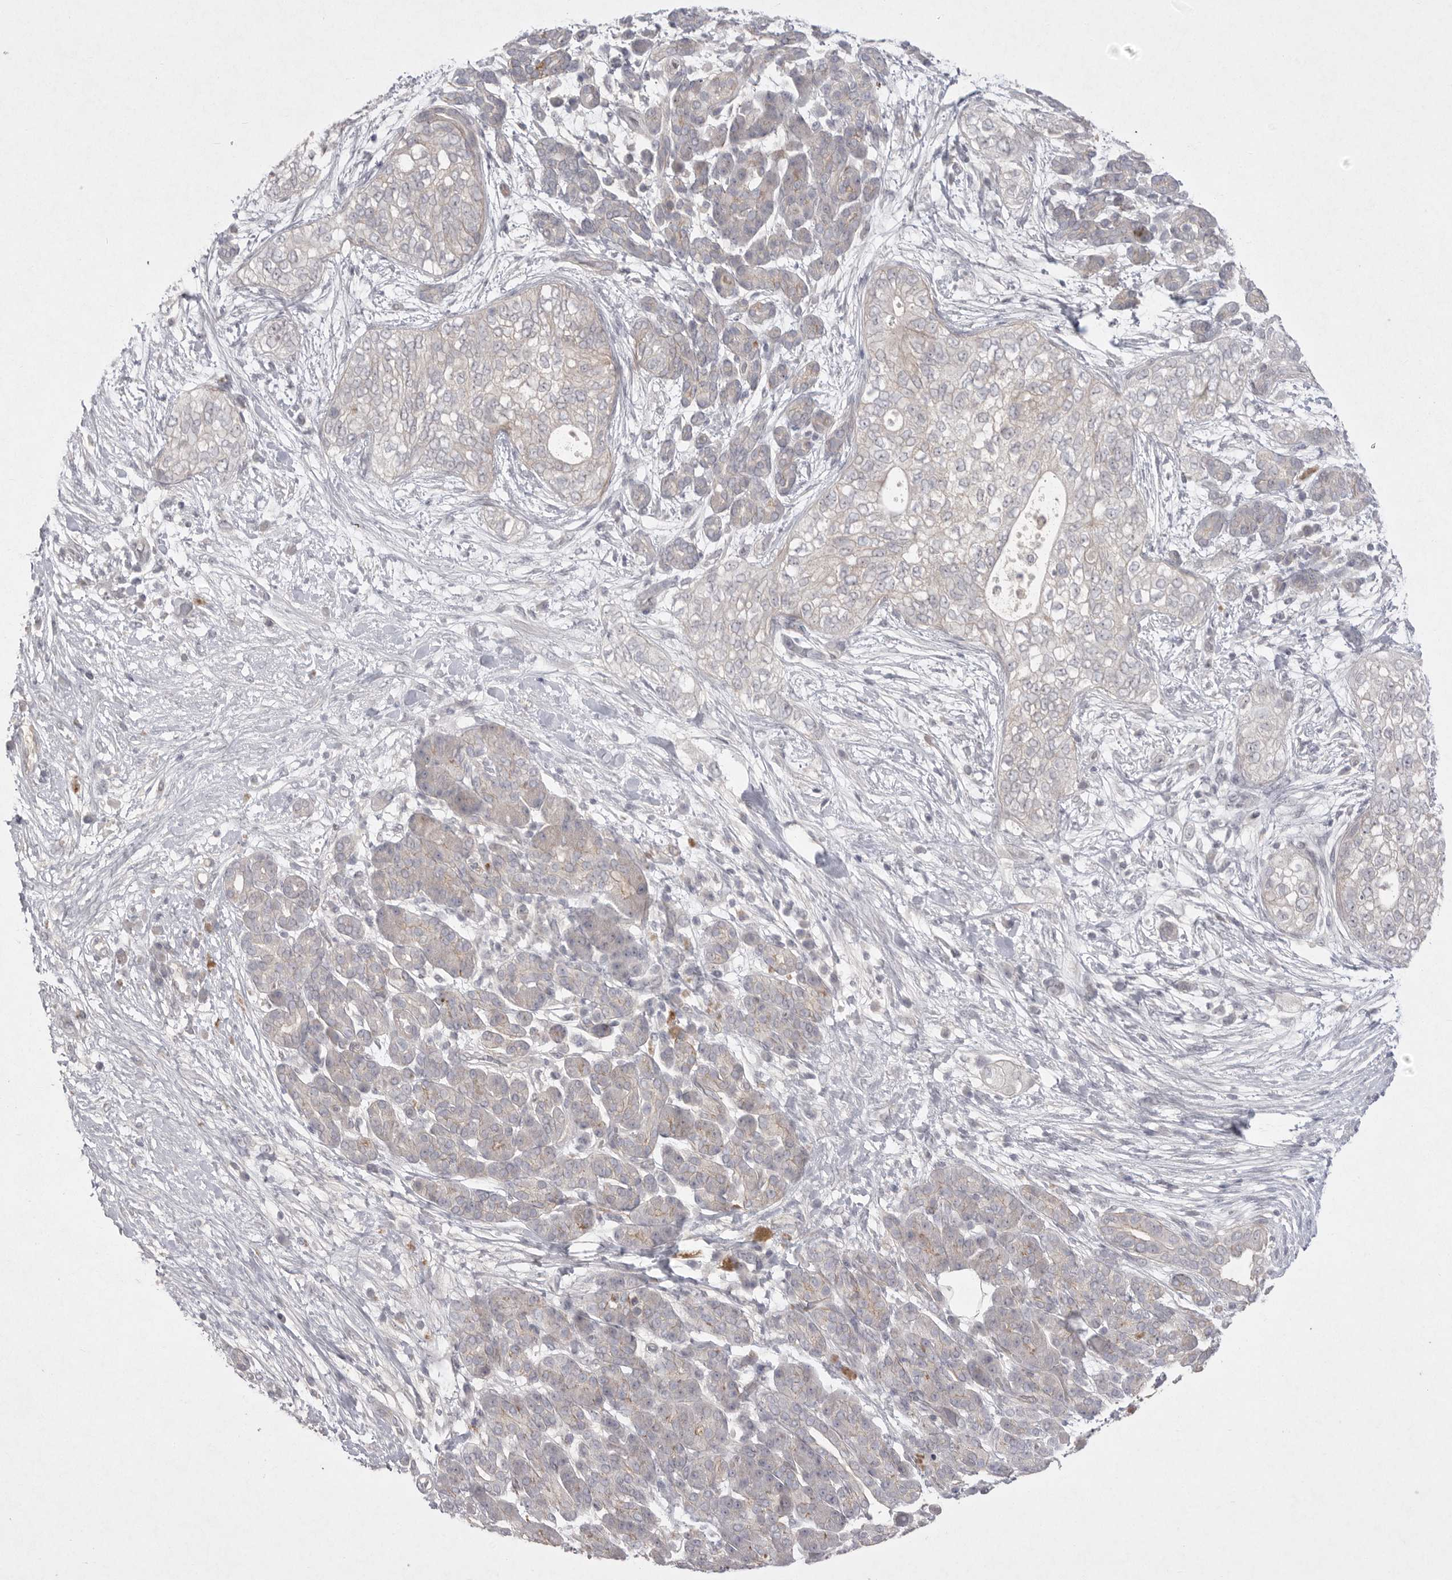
{"staining": {"intensity": "weak", "quantity": "<25%", "location": "cytoplasmic/membranous"}, "tissue": "pancreatic cancer", "cell_type": "Tumor cells", "image_type": "cancer", "snomed": [{"axis": "morphology", "description": "Adenocarcinoma, NOS"}, {"axis": "topography", "description": "Pancreas"}], "caption": "This is an IHC histopathology image of pancreatic cancer (adenocarcinoma). There is no staining in tumor cells.", "gene": "VANGL2", "patient": {"sex": "male", "age": 72}}